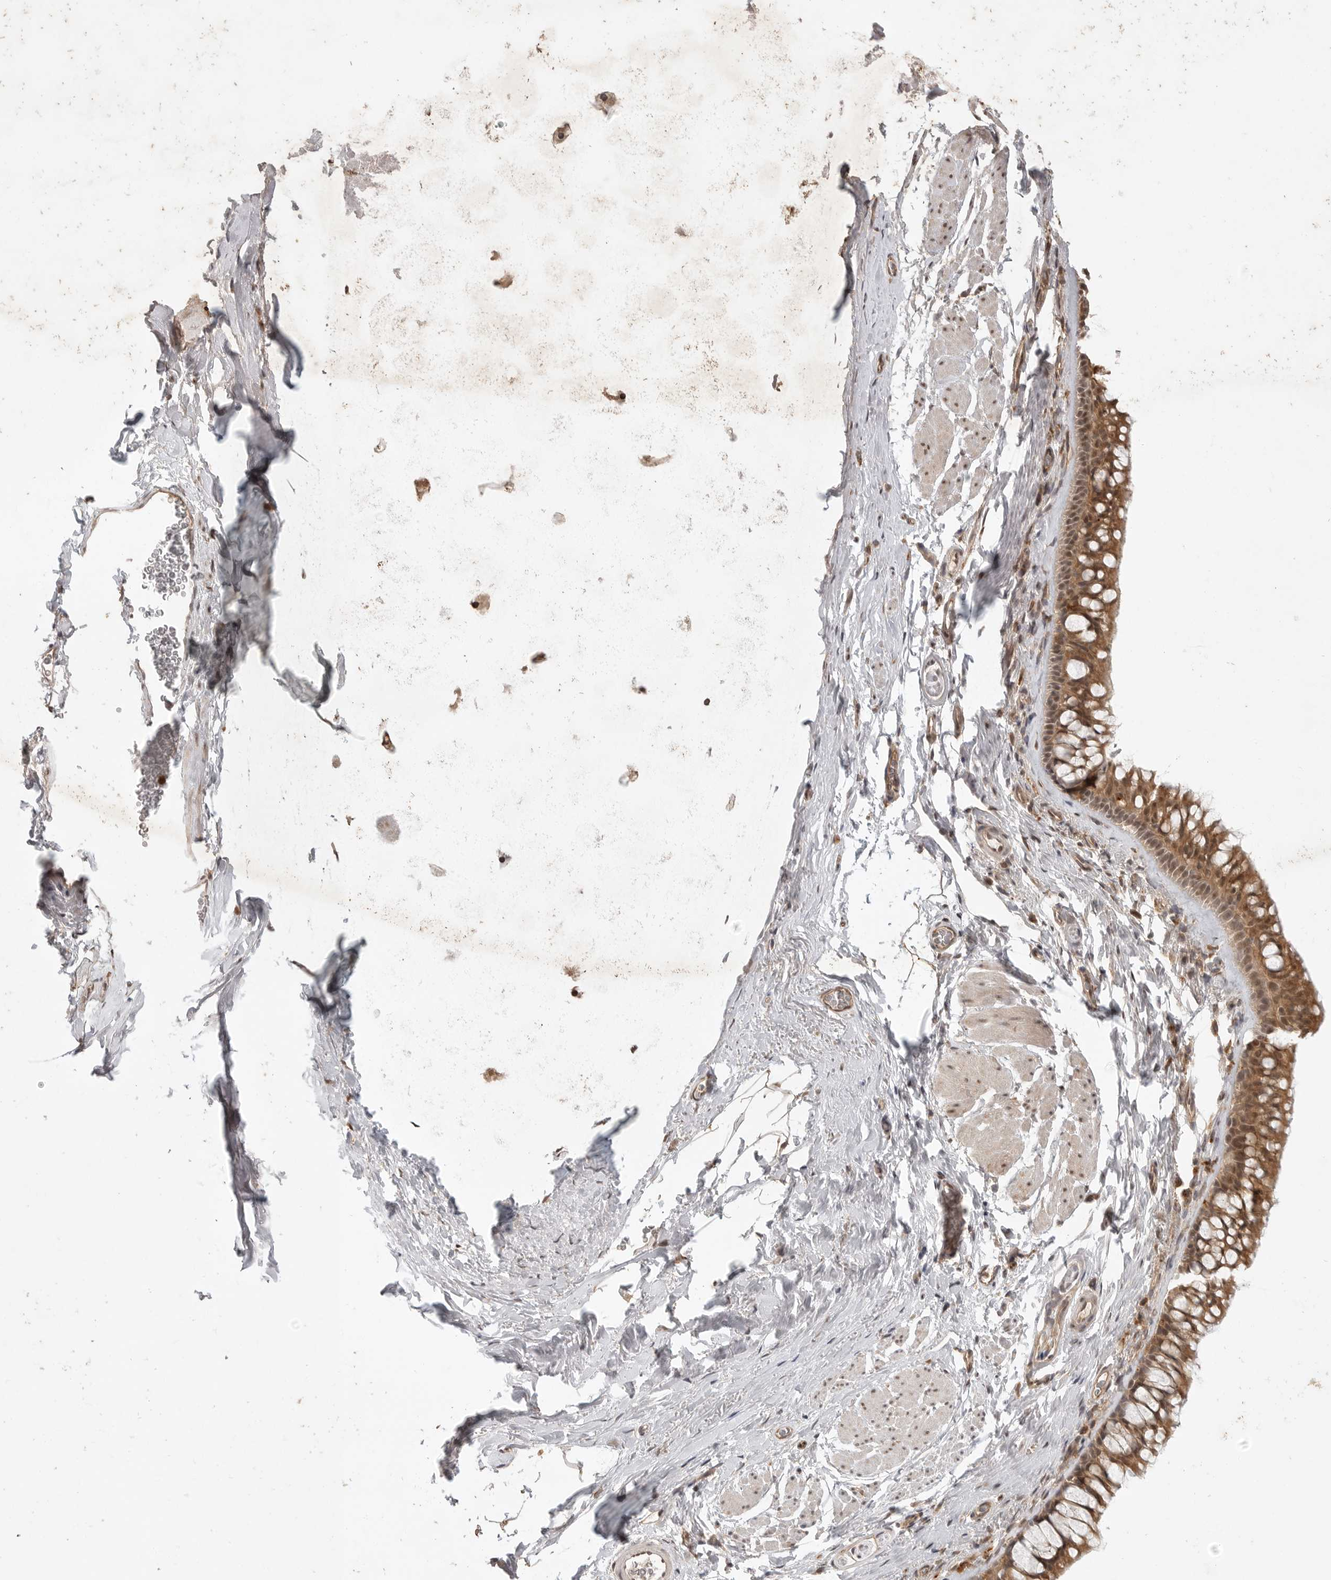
{"staining": {"intensity": "moderate", "quantity": ">75%", "location": "cytoplasmic/membranous"}, "tissue": "bronchus", "cell_type": "Respiratory epithelial cells", "image_type": "normal", "snomed": [{"axis": "morphology", "description": "Normal tissue, NOS"}, {"axis": "topography", "description": "Cartilage tissue"}, {"axis": "topography", "description": "Bronchus"}], "caption": "The image reveals a brown stain indicating the presence of a protein in the cytoplasmic/membranous of respiratory epithelial cells in bronchus. Immunohistochemistry (ihc) stains the protein of interest in brown and the nuclei are stained blue.", "gene": "ZNF232", "patient": {"sex": "female", "age": 53}}